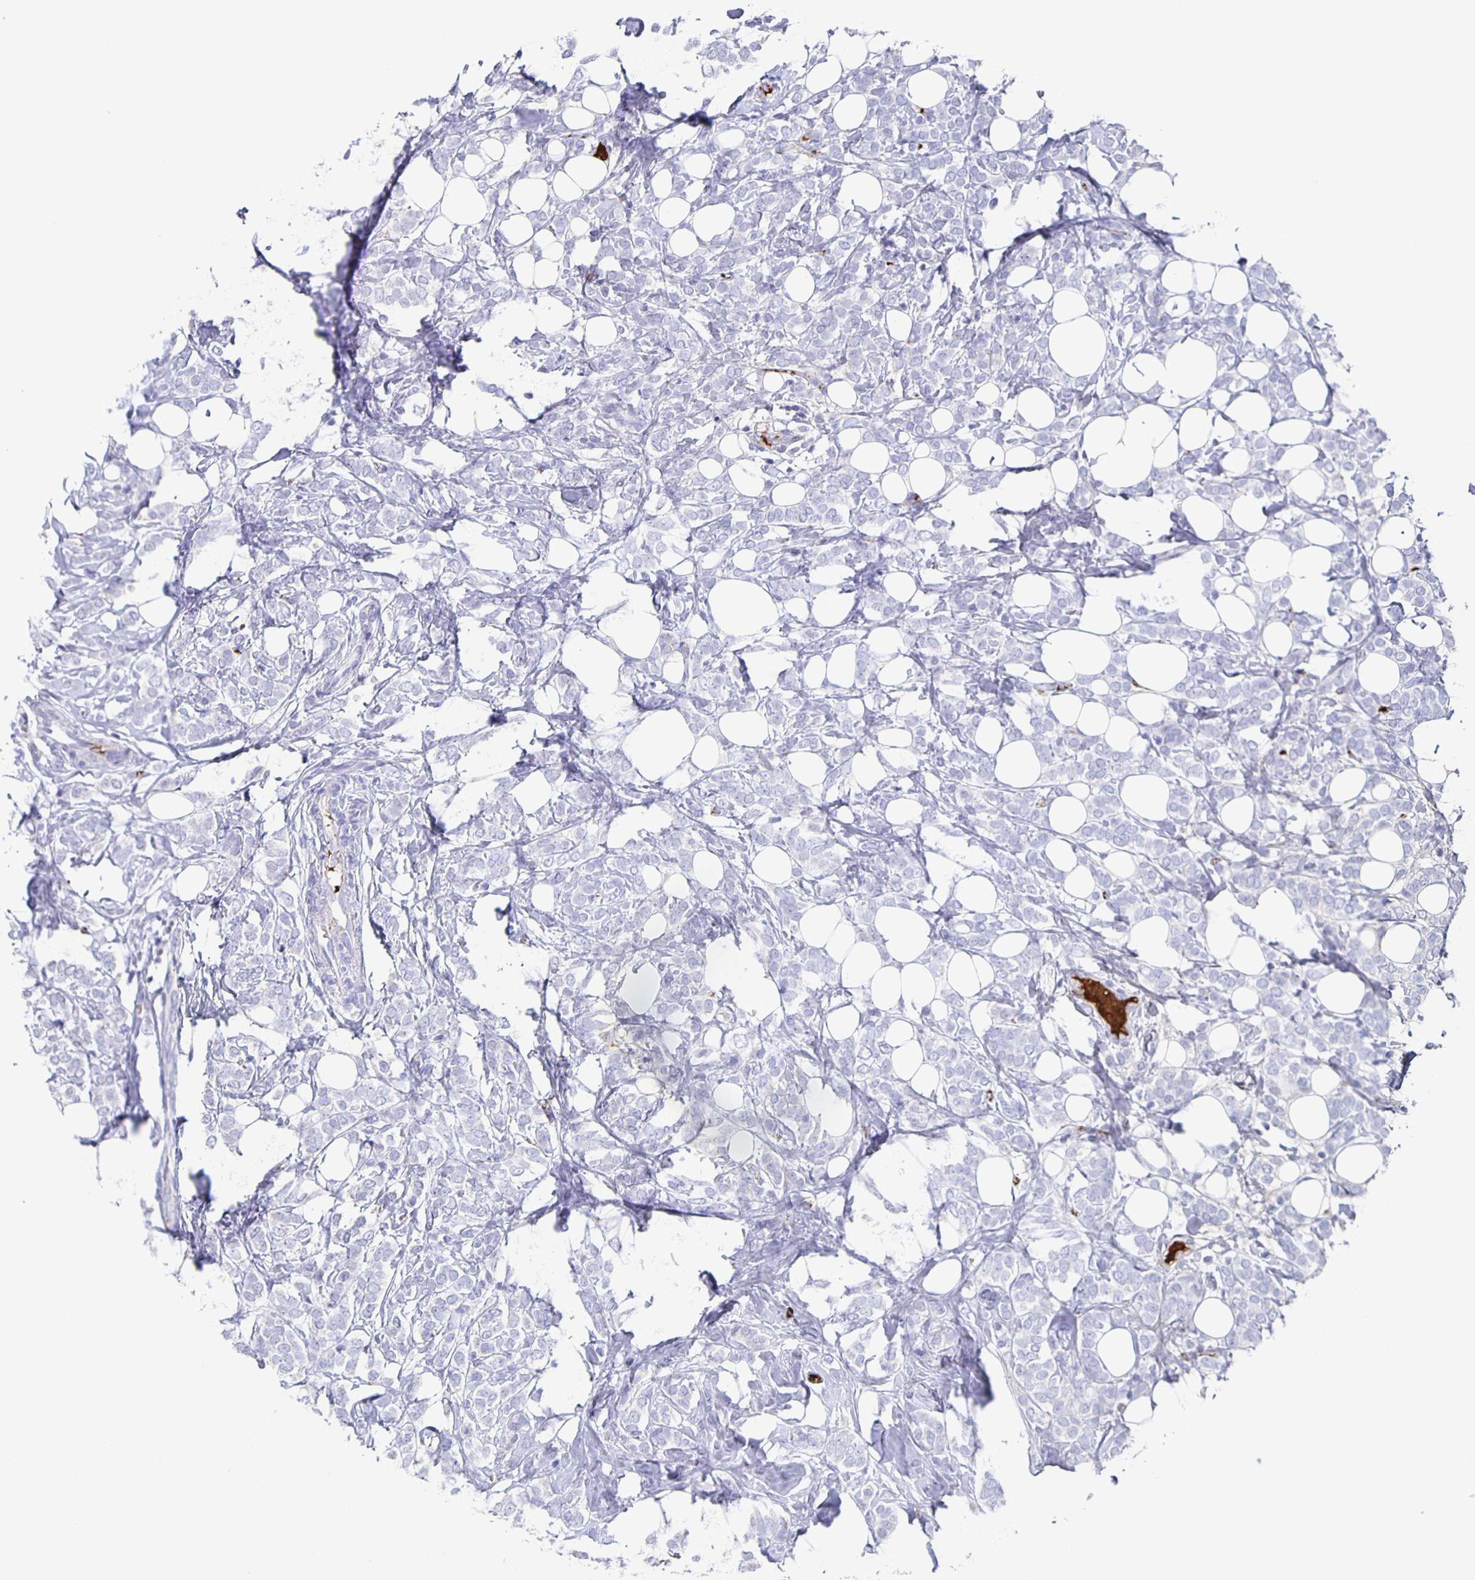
{"staining": {"intensity": "negative", "quantity": "none", "location": "none"}, "tissue": "breast cancer", "cell_type": "Tumor cells", "image_type": "cancer", "snomed": [{"axis": "morphology", "description": "Lobular carcinoma"}, {"axis": "topography", "description": "Breast"}], "caption": "There is no significant expression in tumor cells of breast lobular carcinoma. (Brightfield microscopy of DAB (3,3'-diaminobenzidine) IHC at high magnification).", "gene": "FGA", "patient": {"sex": "female", "age": 49}}